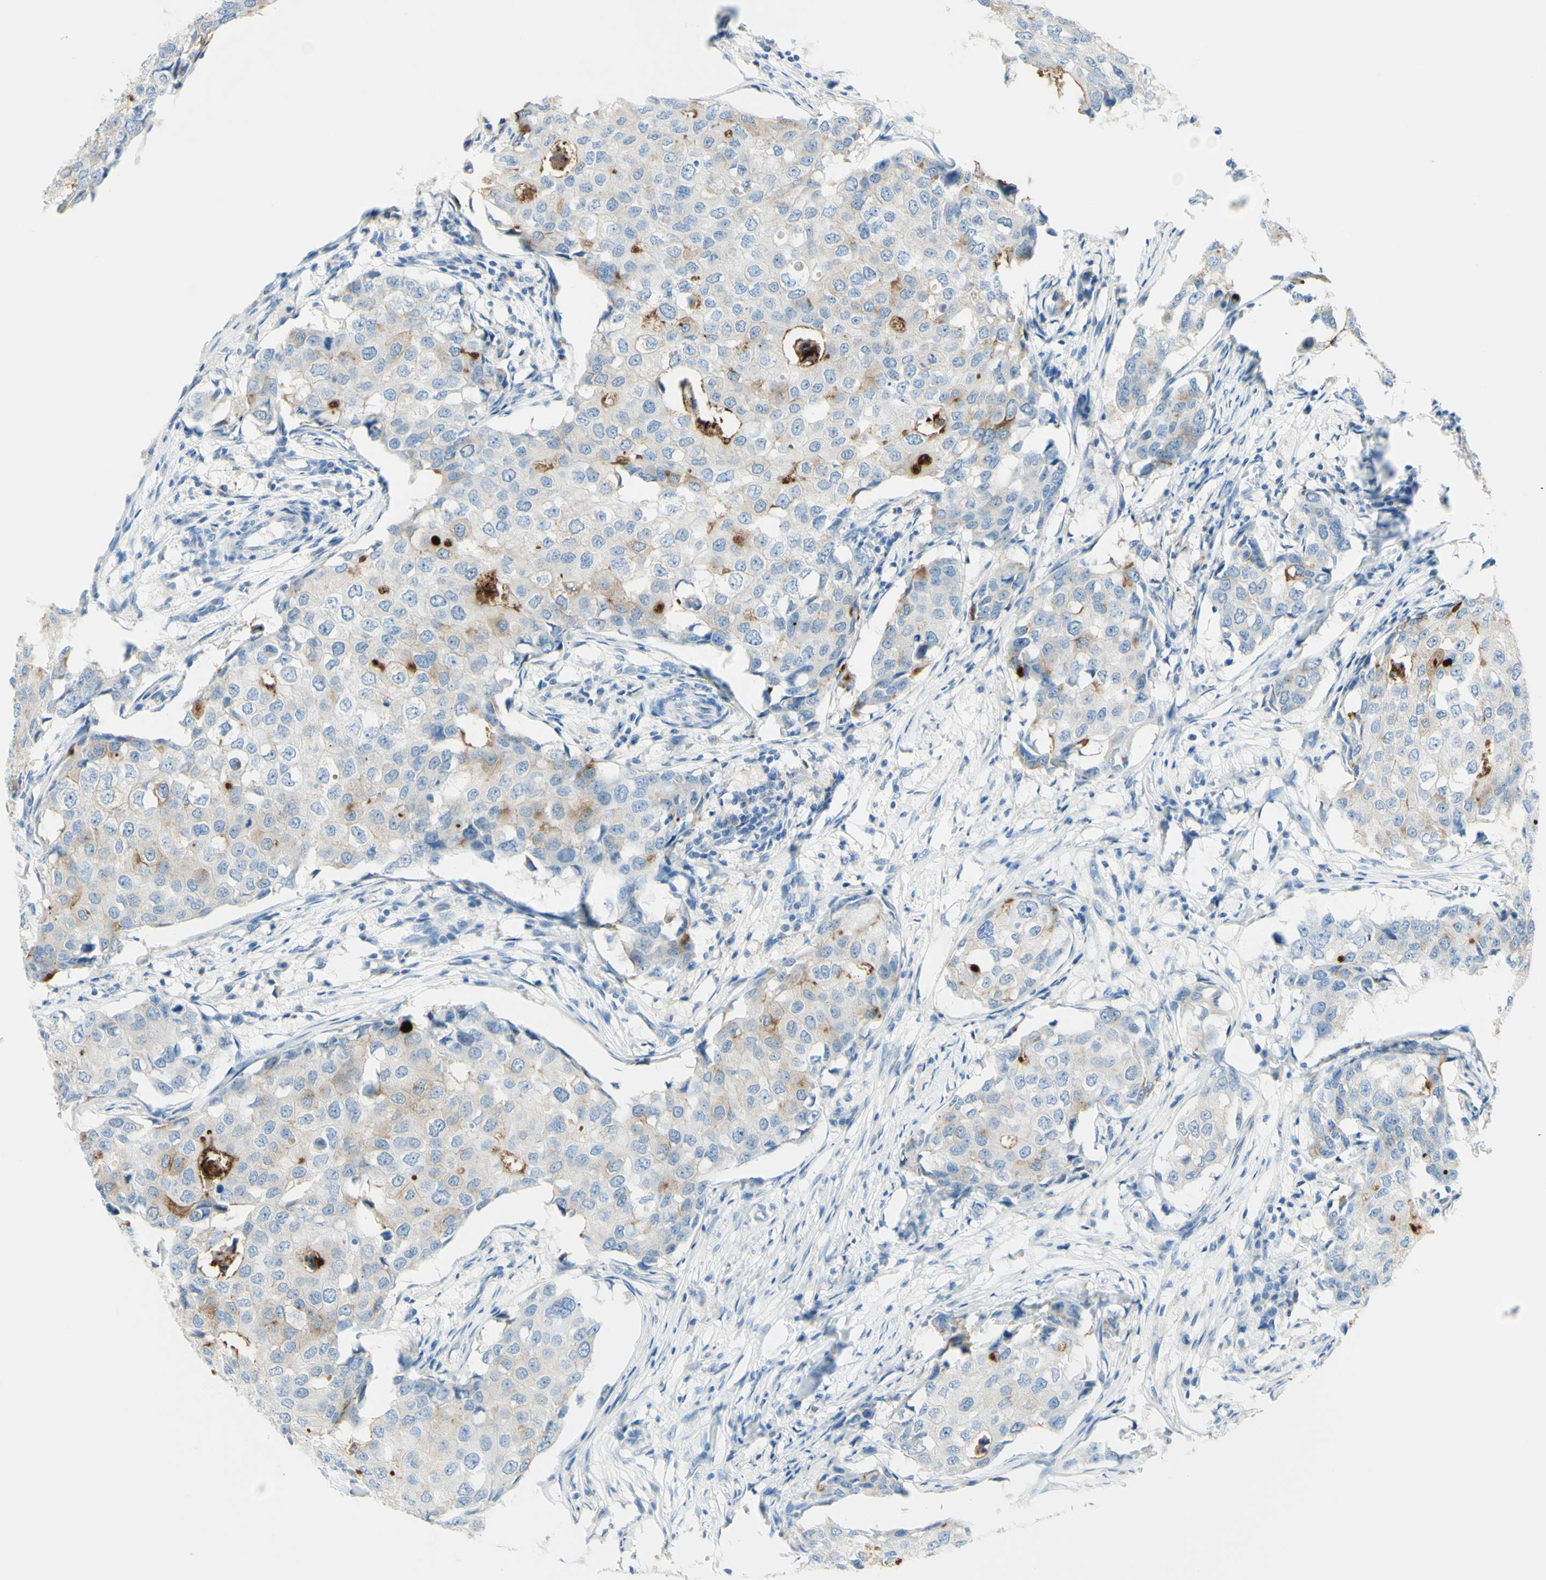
{"staining": {"intensity": "weak", "quantity": "<25%", "location": "cytoplasmic/membranous"}, "tissue": "breast cancer", "cell_type": "Tumor cells", "image_type": "cancer", "snomed": [{"axis": "morphology", "description": "Duct carcinoma"}, {"axis": "topography", "description": "Breast"}], "caption": "Immunohistochemistry of breast cancer (invasive ductal carcinoma) reveals no positivity in tumor cells.", "gene": "TSPAN1", "patient": {"sex": "female", "age": 27}}